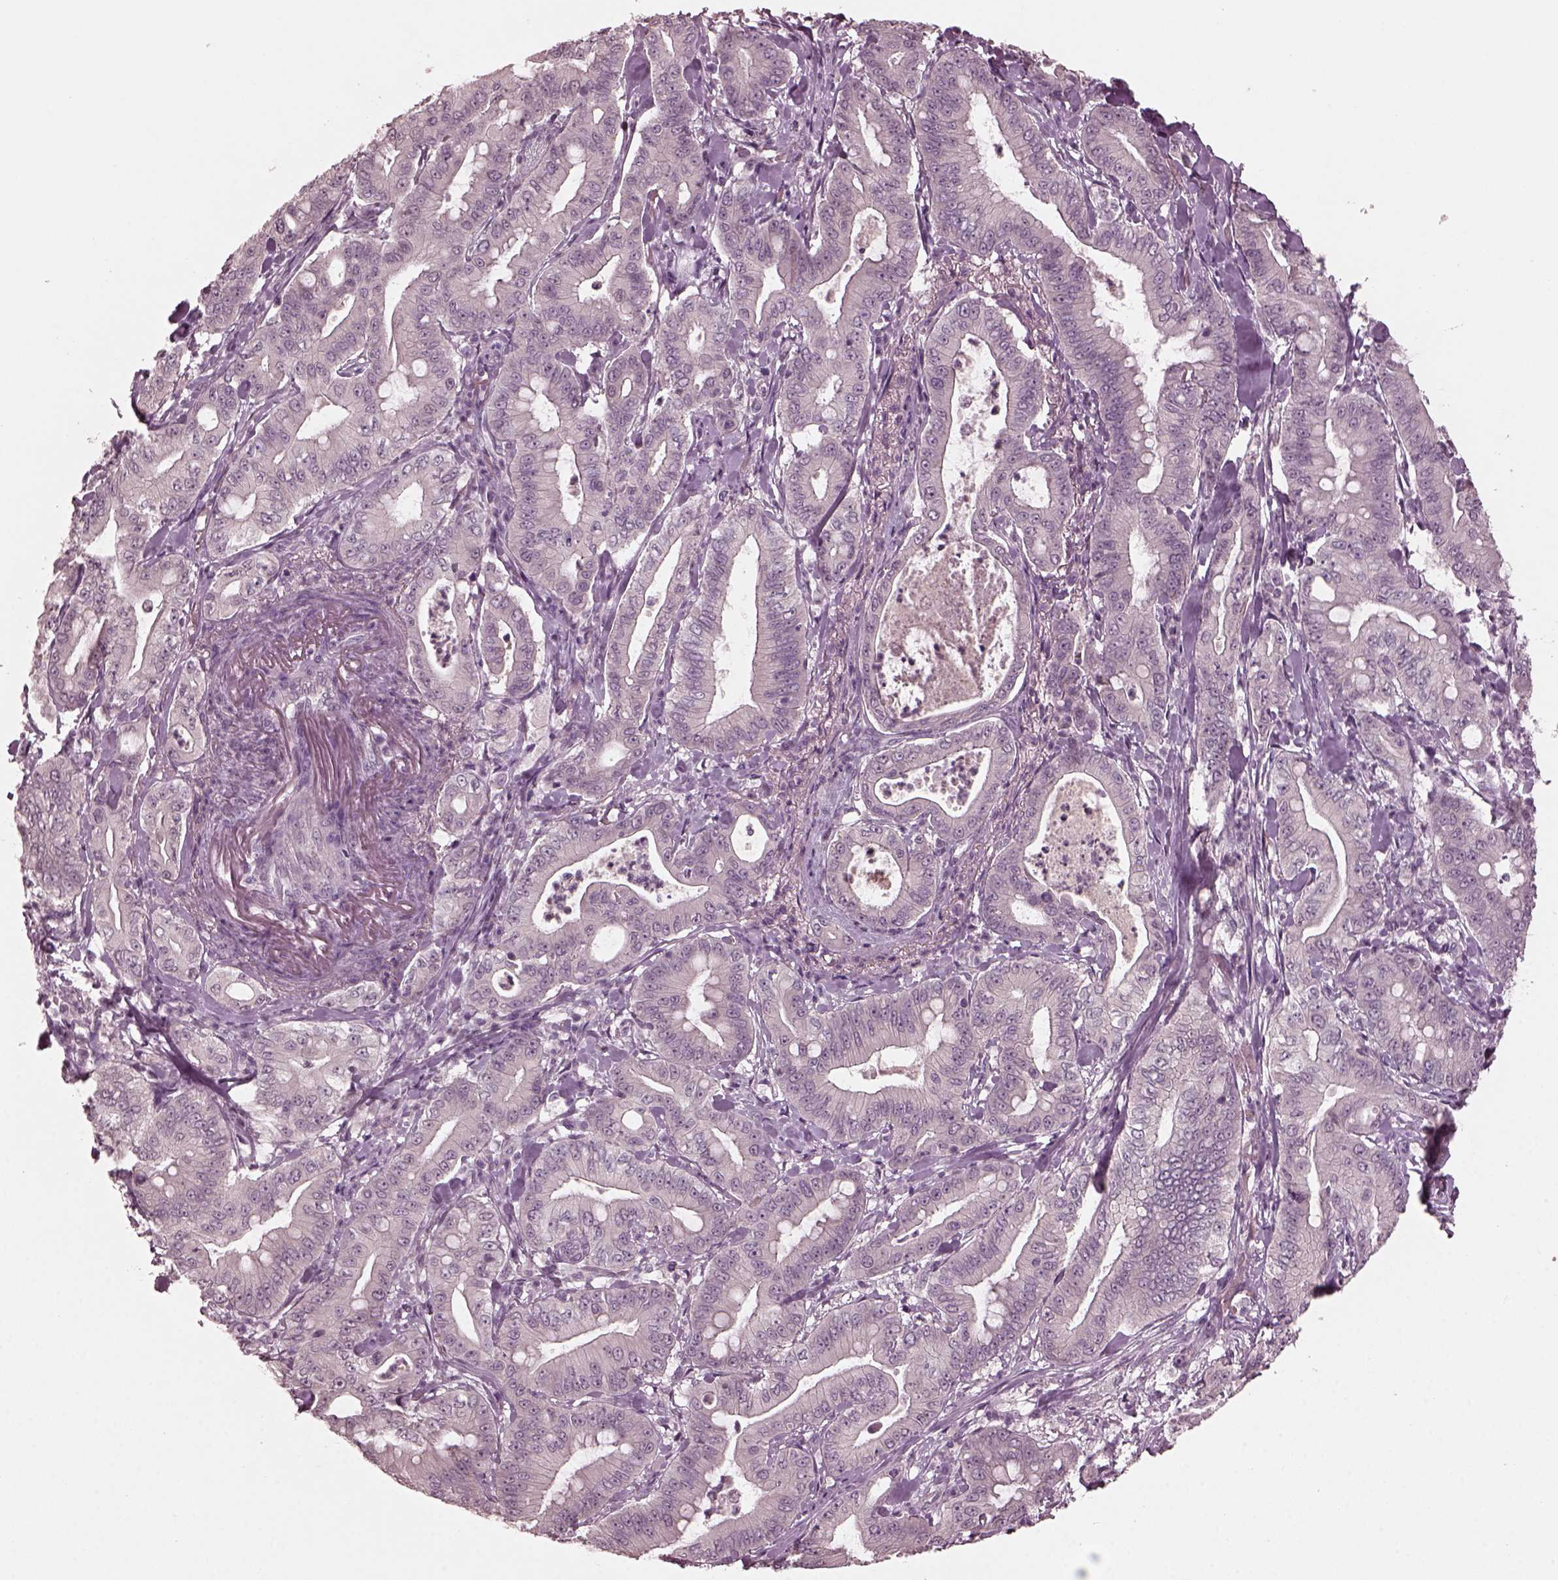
{"staining": {"intensity": "negative", "quantity": "none", "location": "none"}, "tissue": "pancreatic cancer", "cell_type": "Tumor cells", "image_type": "cancer", "snomed": [{"axis": "morphology", "description": "Adenocarcinoma, NOS"}, {"axis": "topography", "description": "Pancreas"}], "caption": "Human adenocarcinoma (pancreatic) stained for a protein using IHC reveals no staining in tumor cells.", "gene": "RGS7", "patient": {"sex": "male", "age": 71}}